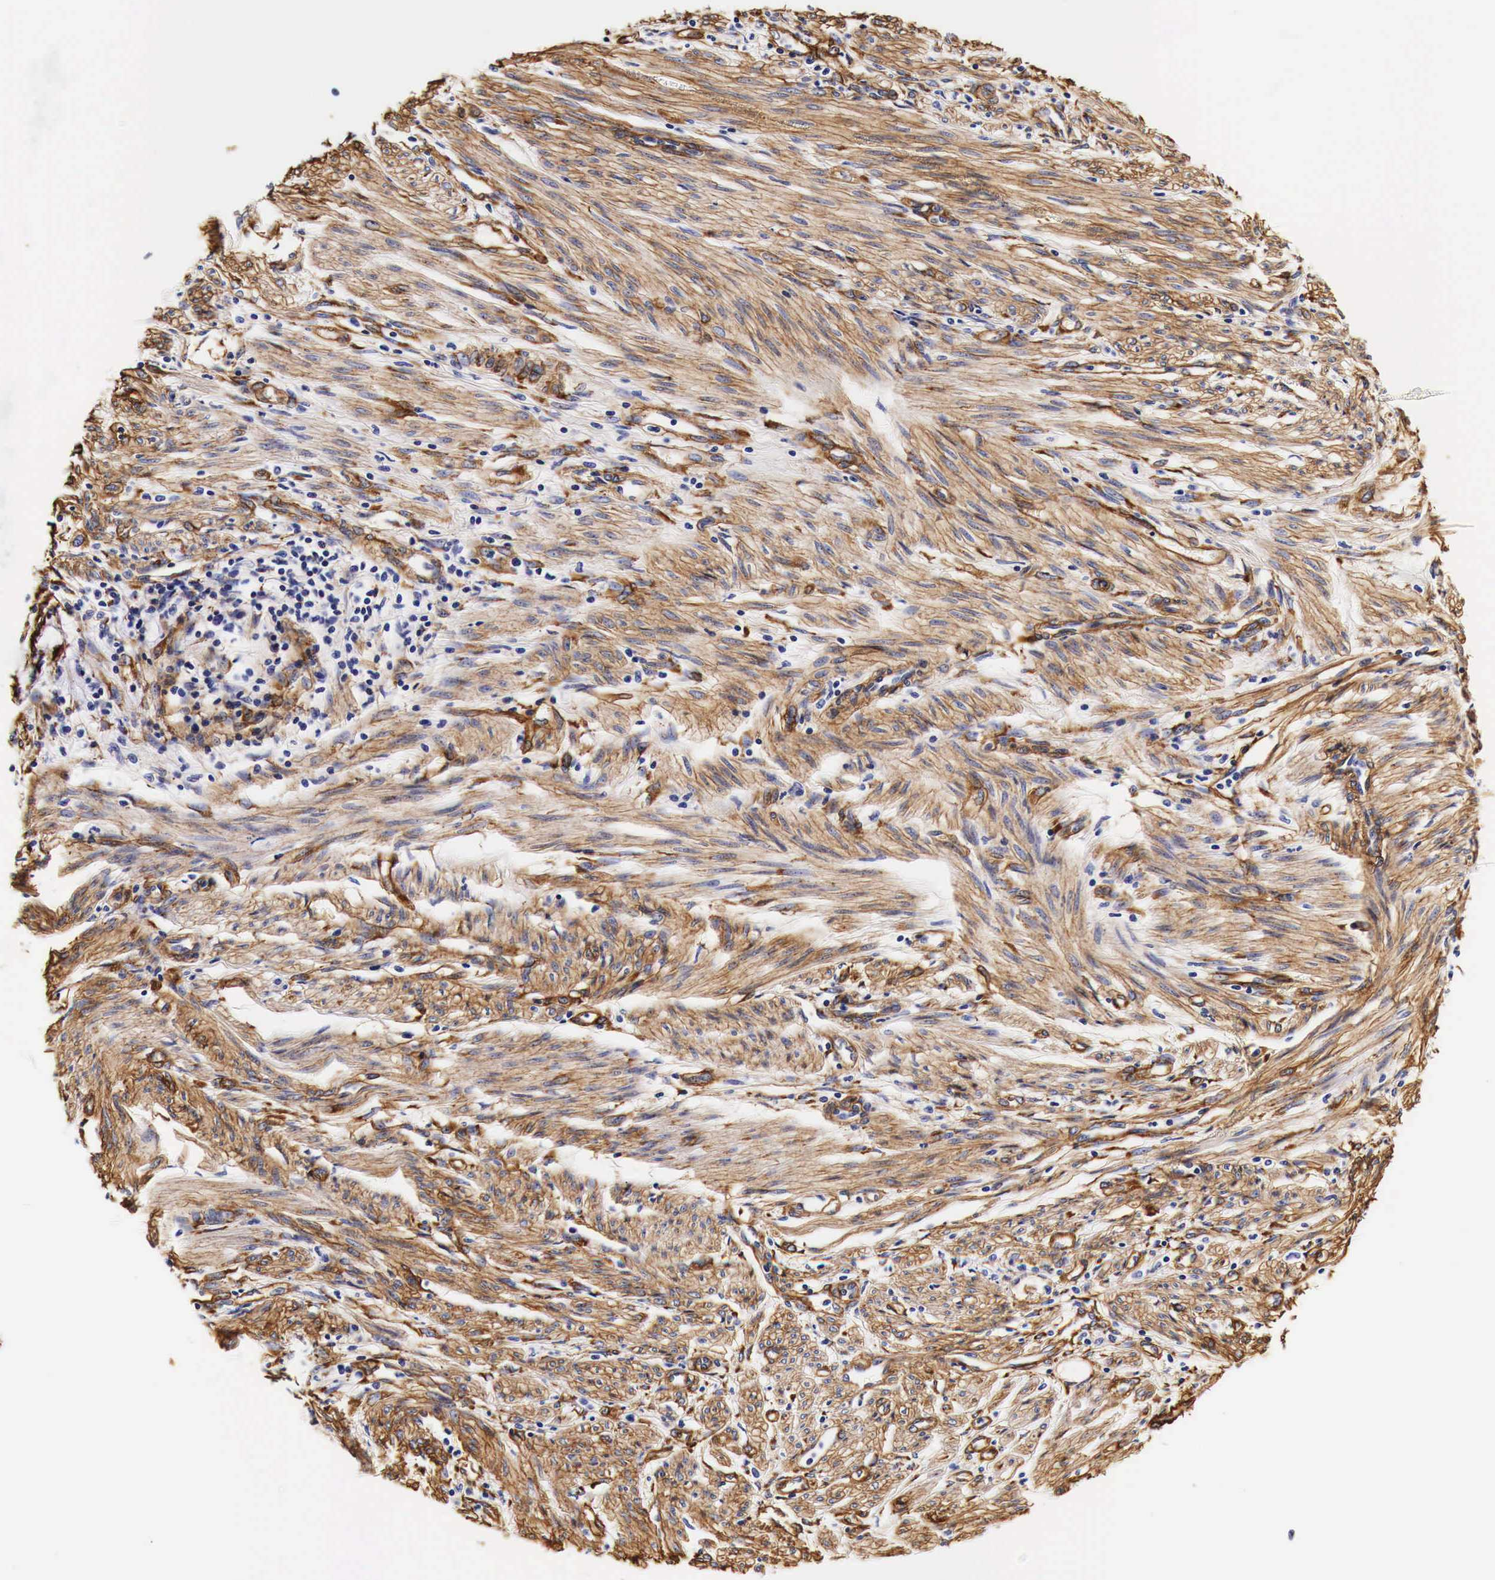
{"staining": {"intensity": "moderate", "quantity": "25%-75%", "location": "cytoplasmic/membranous"}, "tissue": "endometrial cancer", "cell_type": "Tumor cells", "image_type": "cancer", "snomed": [{"axis": "morphology", "description": "Adenocarcinoma, NOS"}, {"axis": "topography", "description": "Endometrium"}], "caption": "Tumor cells display medium levels of moderate cytoplasmic/membranous staining in about 25%-75% of cells in human adenocarcinoma (endometrial).", "gene": "LAMB2", "patient": {"sex": "female", "age": 75}}